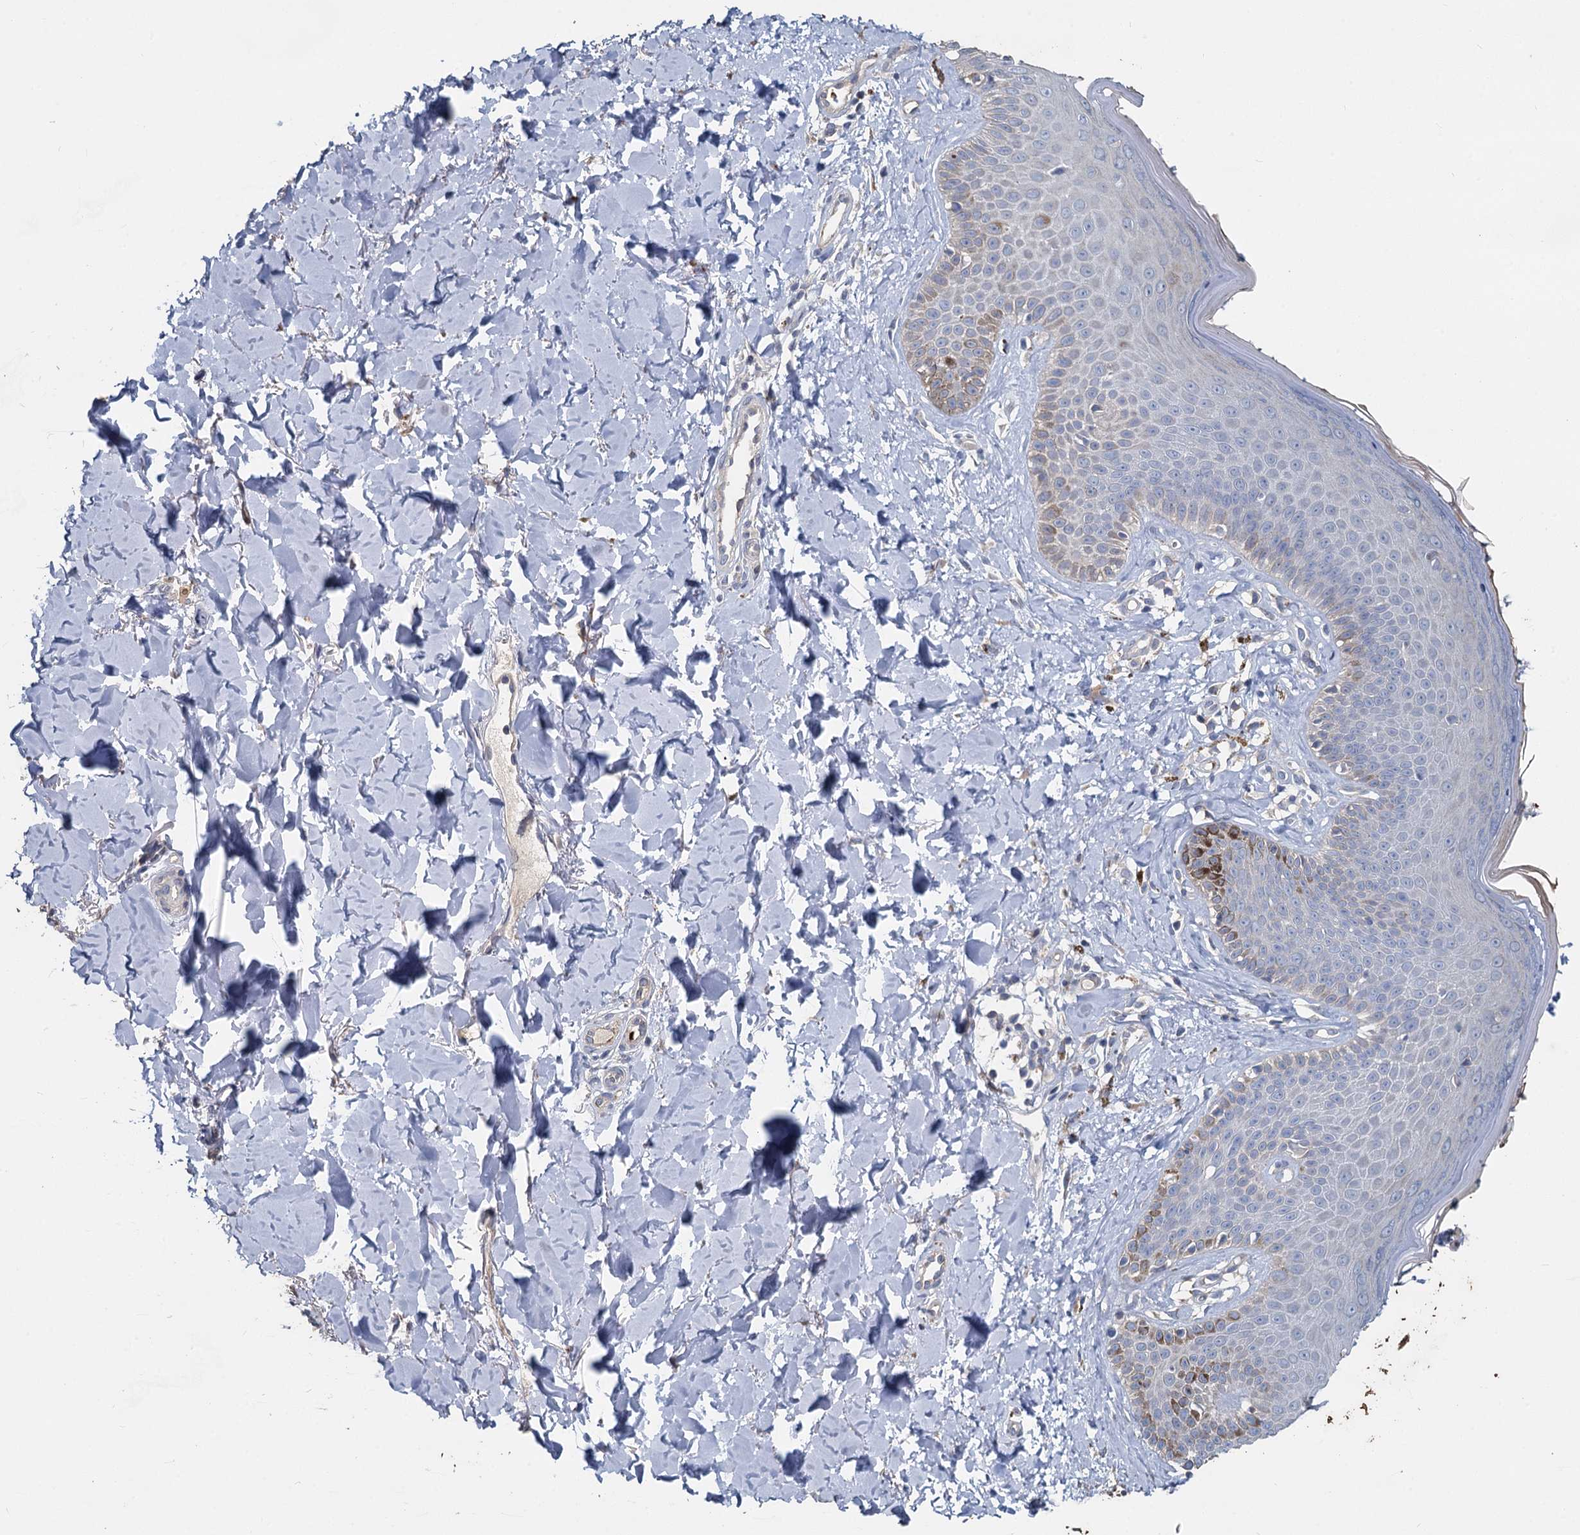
{"staining": {"intensity": "negative", "quantity": "none", "location": "none"}, "tissue": "skin", "cell_type": "Fibroblasts", "image_type": "normal", "snomed": [{"axis": "morphology", "description": "Normal tissue, NOS"}, {"axis": "topography", "description": "Skin"}], "caption": "Immunohistochemical staining of benign skin exhibits no significant expression in fibroblasts. (Brightfield microscopy of DAB (3,3'-diaminobenzidine) IHC at high magnification).", "gene": "TCTN2", "patient": {"sex": "male", "age": 52}}